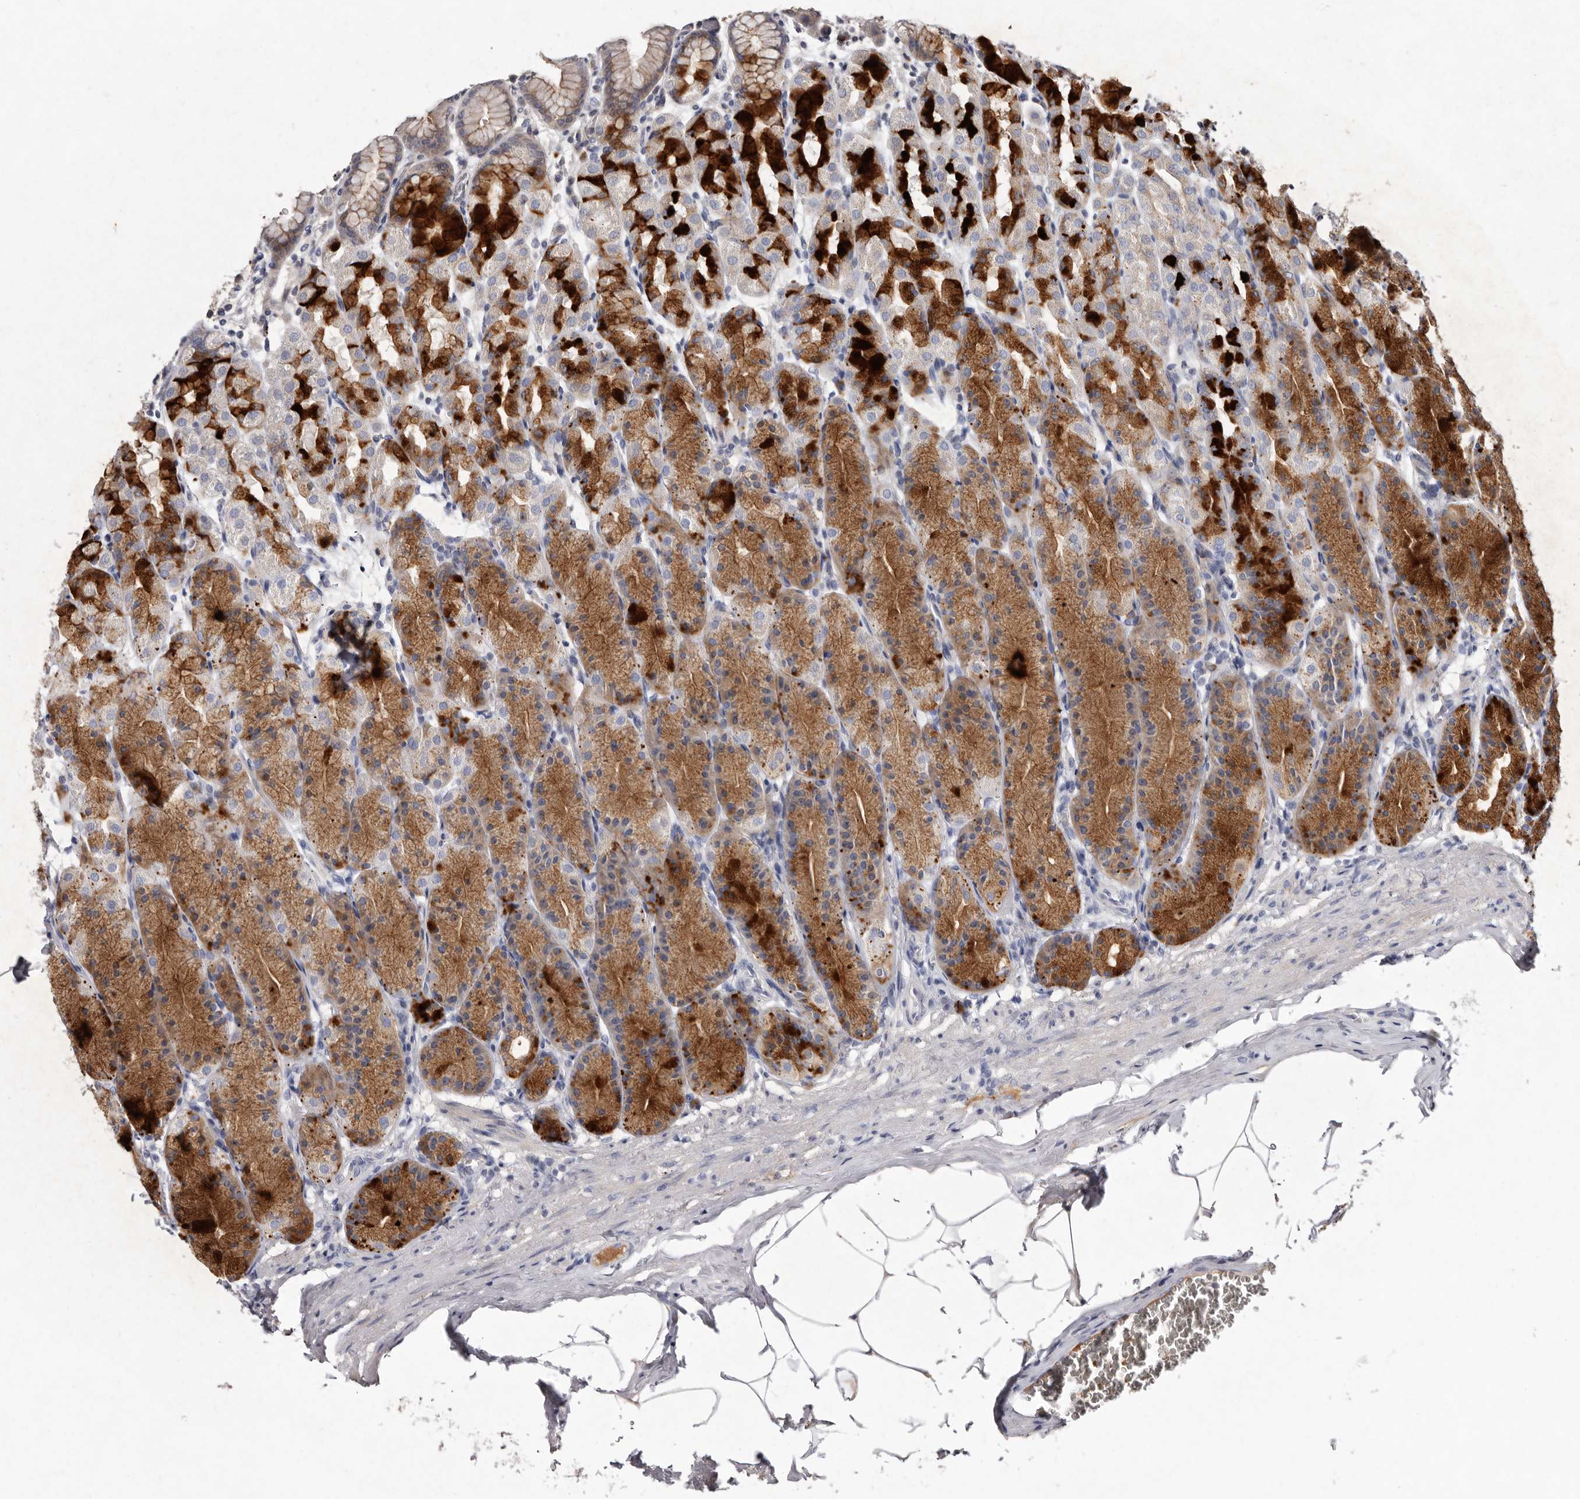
{"staining": {"intensity": "strong", "quantity": "25%-75%", "location": "cytoplasmic/membranous,nuclear"}, "tissue": "stomach", "cell_type": "Glandular cells", "image_type": "normal", "snomed": [{"axis": "morphology", "description": "Normal tissue, NOS"}, {"axis": "topography", "description": "Stomach"}], "caption": "Immunohistochemistry (IHC) (DAB (3,3'-diaminobenzidine)) staining of unremarkable human stomach exhibits strong cytoplasmic/membranous,nuclear protein staining in approximately 25%-75% of glandular cells. (Stains: DAB in brown, nuclei in blue, Microscopy: brightfield microscopy at high magnification).", "gene": "ASIC5", "patient": {"sex": "male", "age": 42}}